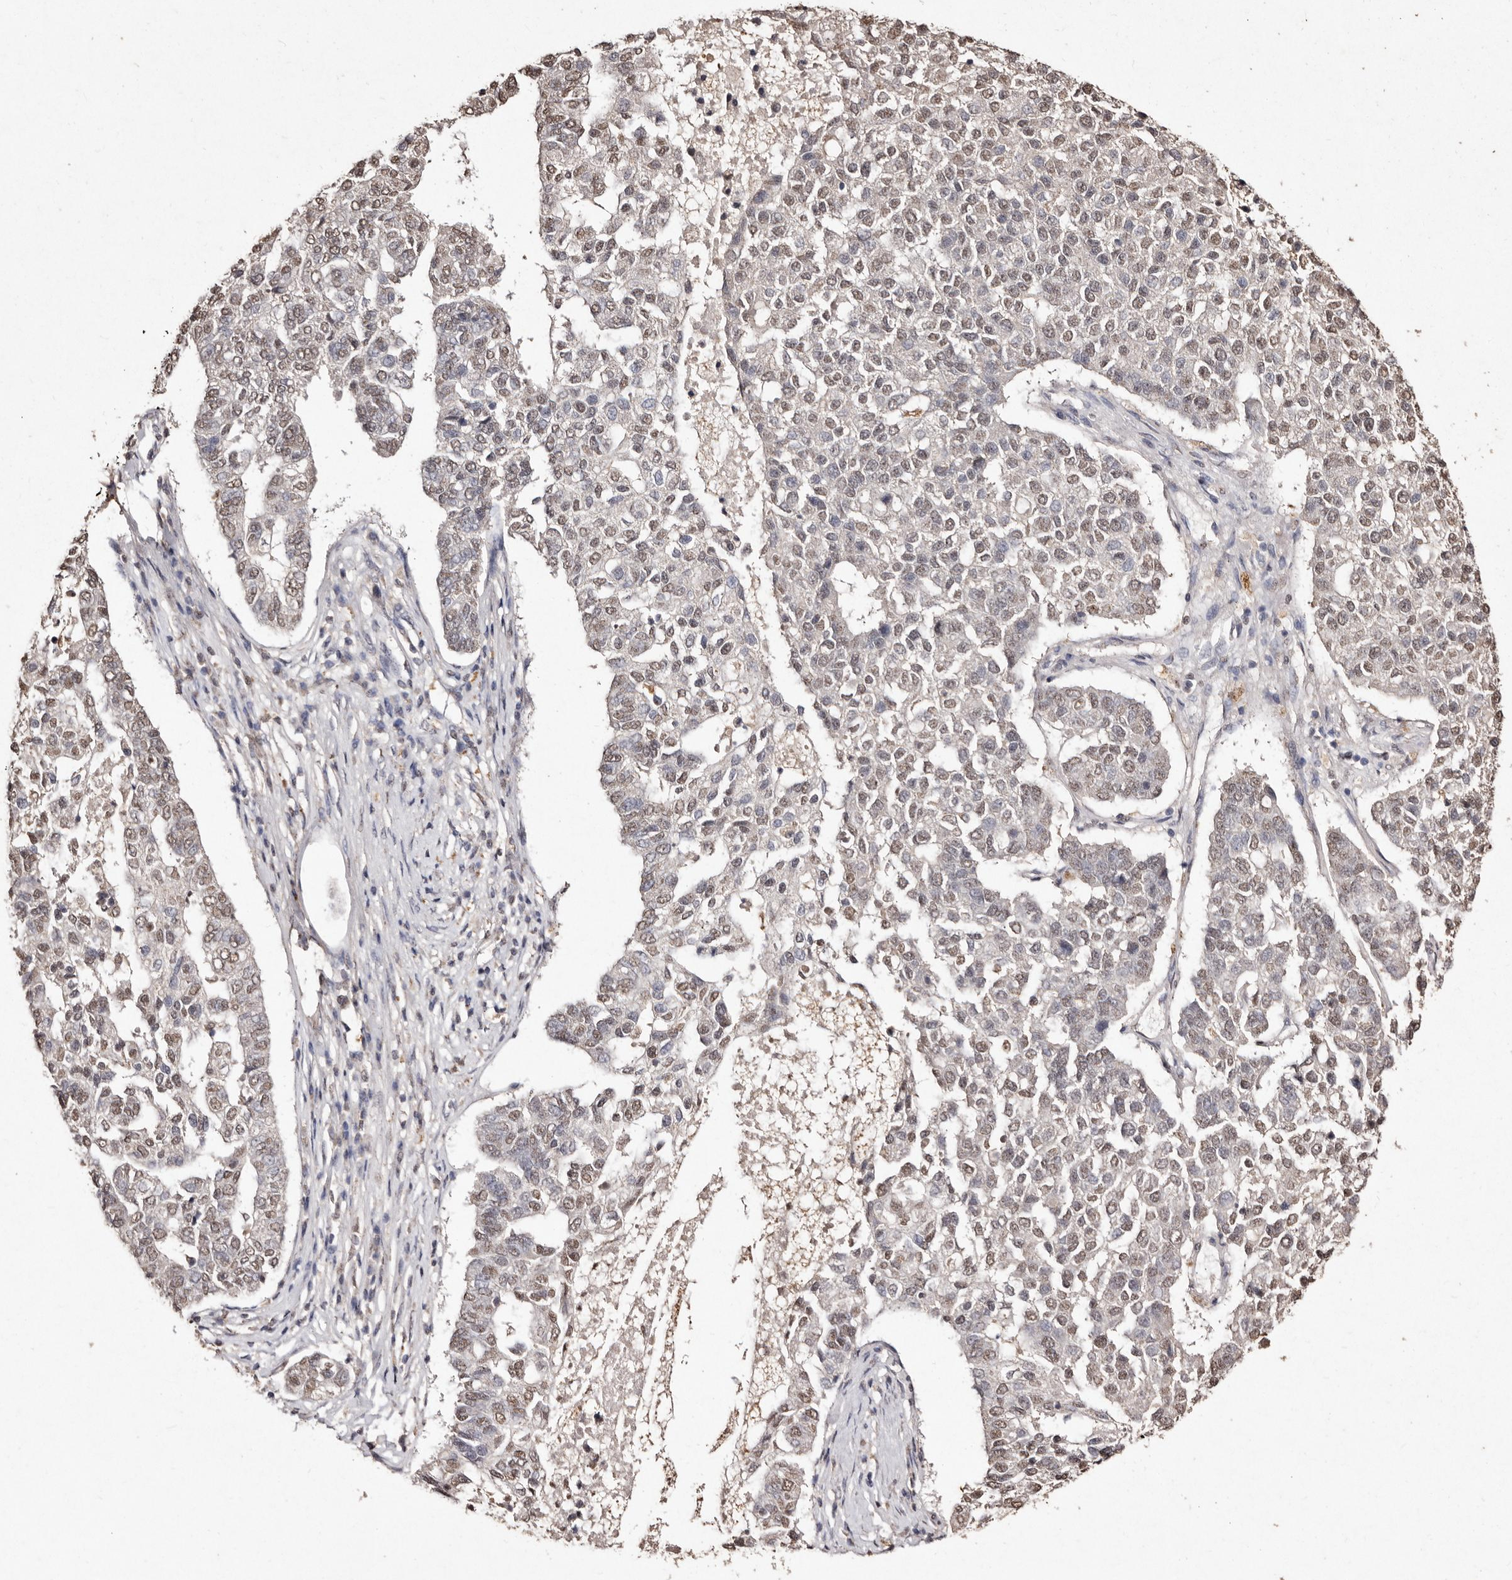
{"staining": {"intensity": "moderate", "quantity": ">75%", "location": "nuclear"}, "tissue": "pancreatic cancer", "cell_type": "Tumor cells", "image_type": "cancer", "snomed": [{"axis": "morphology", "description": "Adenocarcinoma, NOS"}, {"axis": "topography", "description": "Pancreas"}], "caption": "Protein expression analysis of human pancreatic adenocarcinoma reveals moderate nuclear staining in approximately >75% of tumor cells. (DAB (3,3'-diaminobenzidine) IHC, brown staining for protein, blue staining for nuclei).", "gene": "ERBB4", "patient": {"sex": "female", "age": 61}}